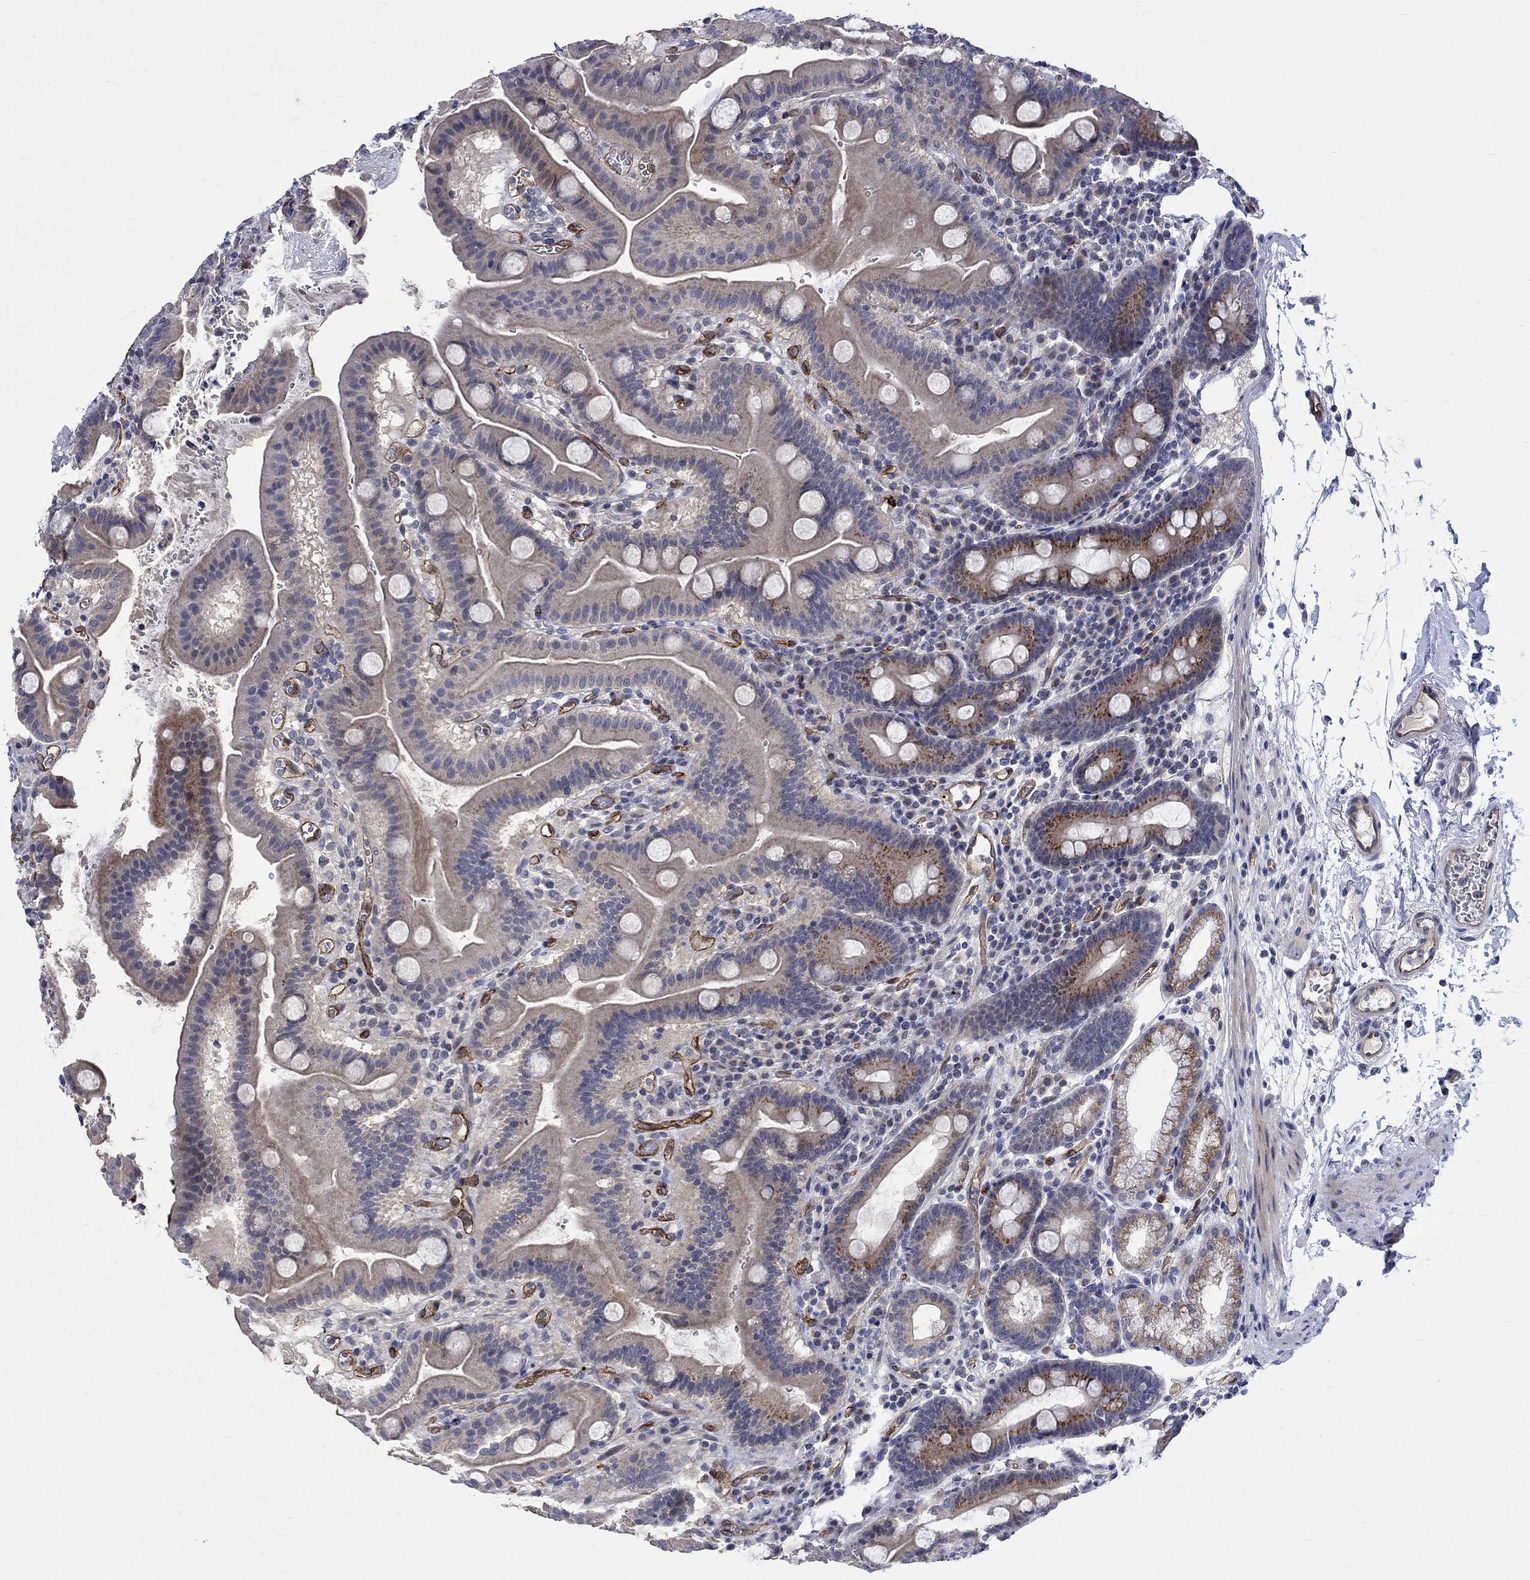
{"staining": {"intensity": "strong", "quantity": "<25%", "location": "cytoplasmic/membranous"}, "tissue": "duodenum", "cell_type": "Glandular cells", "image_type": "normal", "snomed": [{"axis": "morphology", "description": "Normal tissue, NOS"}, {"axis": "topography", "description": "Duodenum"}], "caption": "A brown stain shows strong cytoplasmic/membranous staining of a protein in glandular cells of normal human duodenum. Using DAB (3,3'-diaminobenzidine) (brown) and hematoxylin (blue) stains, captured at high magnification using brightfield microscopy.", "gene": "GJA5", "patient": {"sex": "male", "age": 59}}